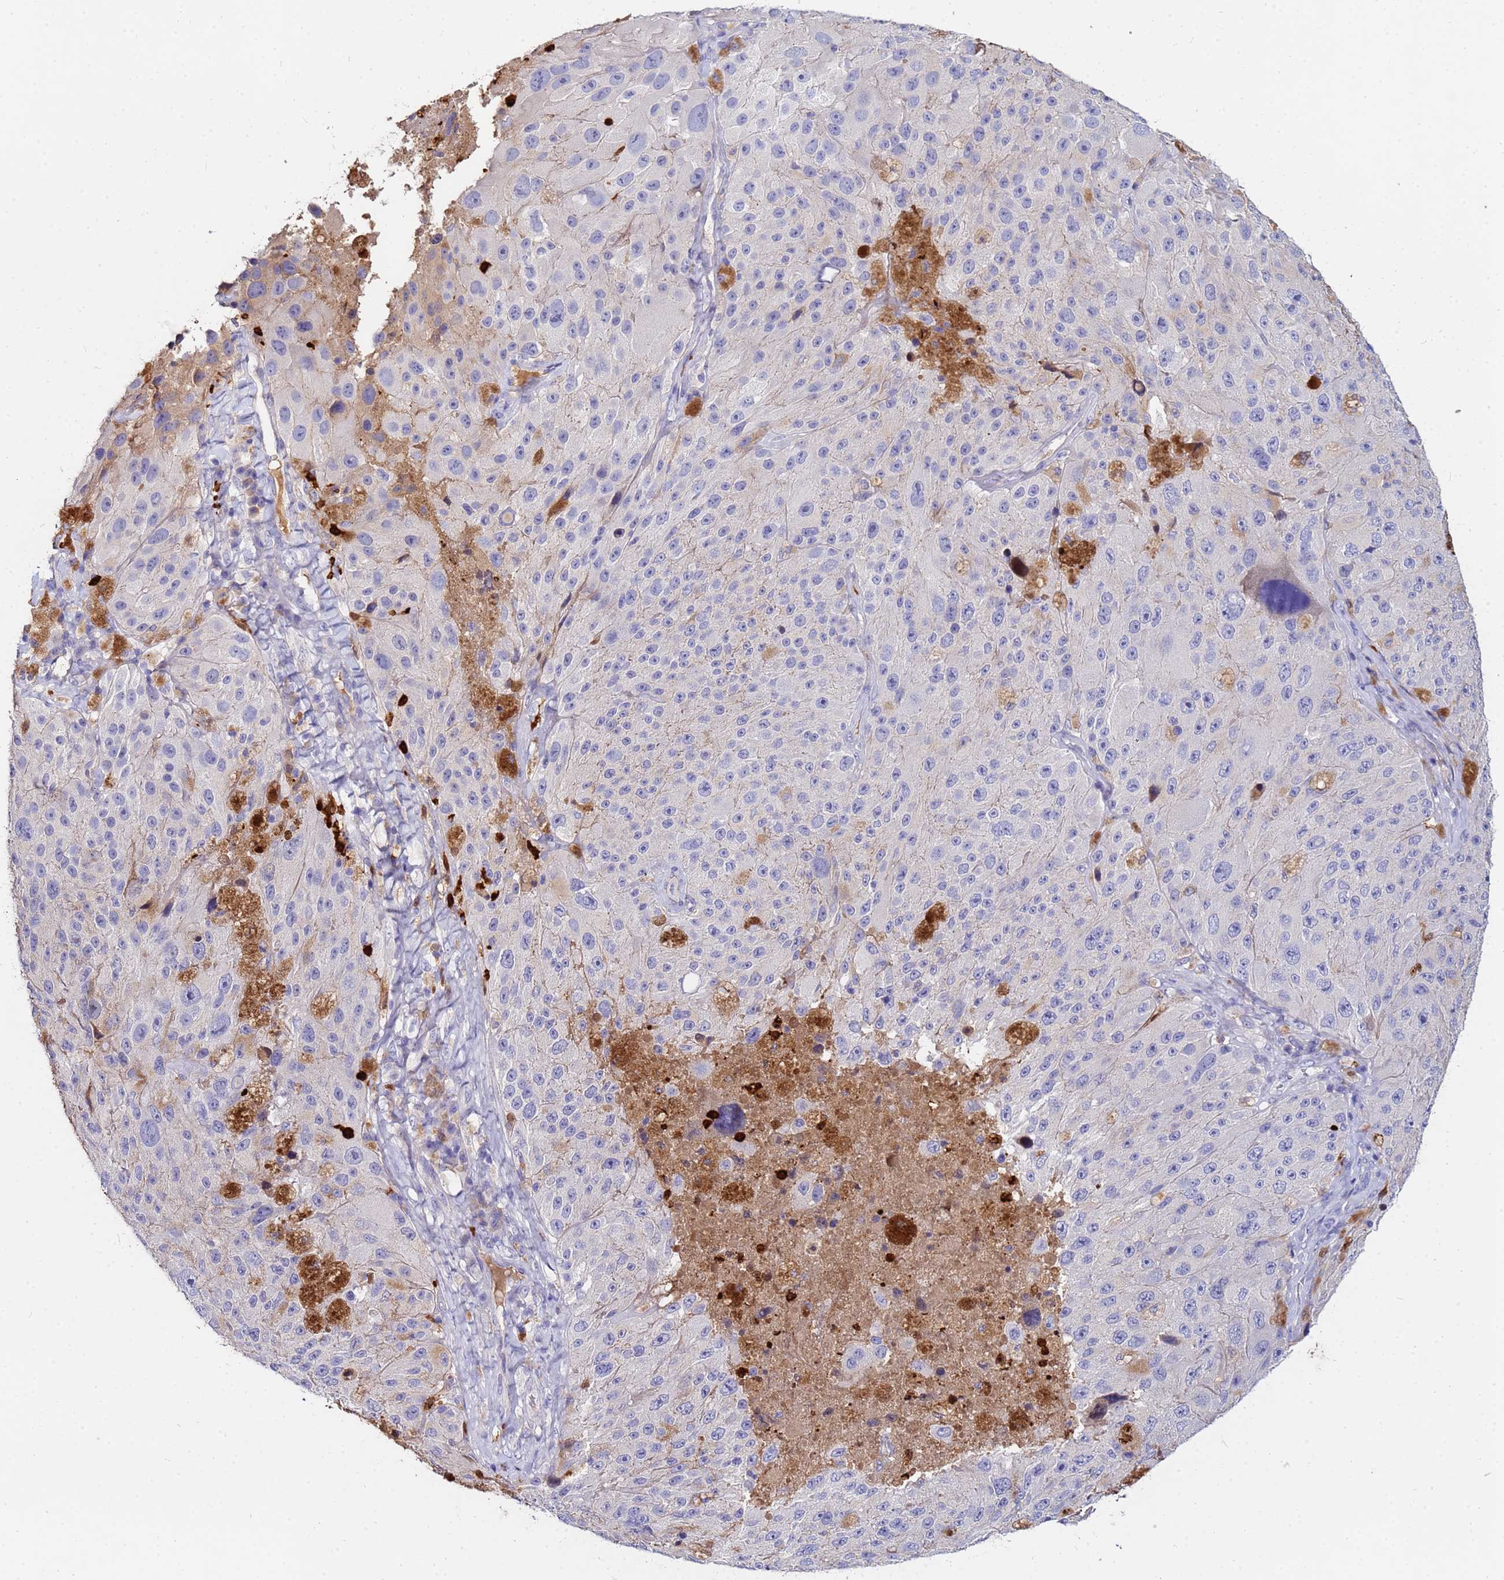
{"staining": {"intensity": "negative", "quantity": "none", "location": "none"}, "tissue": "melanoma", "cell_type": "Tumor cells", "image_type": "cancer", "snomed": [{"axis": "morphology", "description": "Malignant melanoma, Metastatic site"}, {"axis": "topography", "description": "Lymph node"}], "caption": "IHC photomicrograph of neoplastic tissue: melanoma stained with DAB shows no significant protein positivity in tumor cells. Brightfield microscopy of immunohistochemistry stained with DAB (brown) and hematoxylin (blue), captured at high magnification.", "gene": "TUBAL3", "patient": {"sex": "male", "age": 62}}